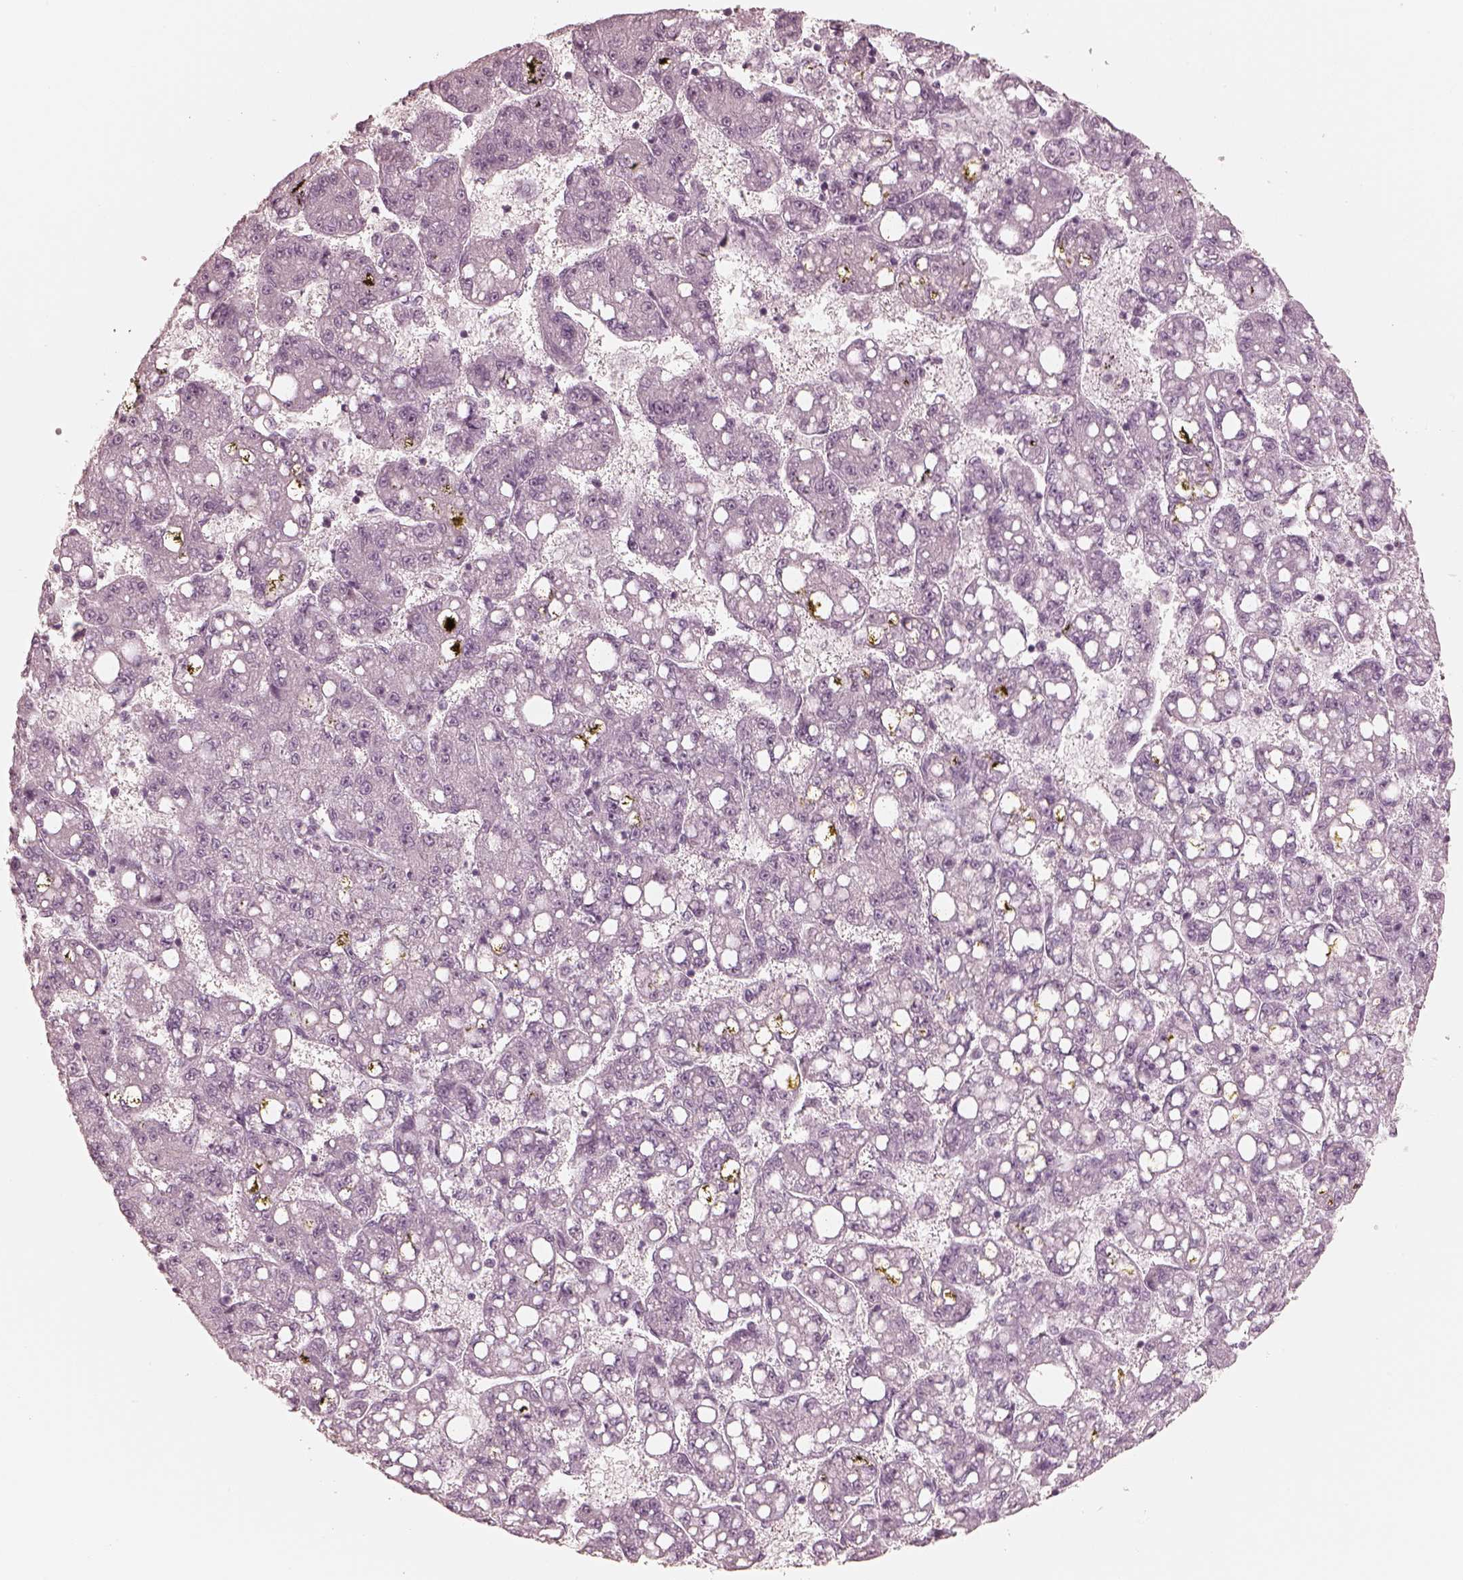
{"staining": {"intensity": "negative", "quantity": "none", "location": "none"}, "tissue": "liver cancer", "cell_type": "Tumor cells", "image_type": "cancer", "snomed": [{"axis": "morphology", "description": "Carcinoma, Hepatocellular, NOS"}, {"axis": "topography", "description": "Liver"}], "caption": "There is no significant expression in tumor cells of liver hepatocellular carcinoma. (DAB (3,3'-diaminobenzidine) immunohistochemistry visualized using brightfield microscopy, high magnification).", "gene": "CALR3", "patient": {"sex": "female", "age": 65}}